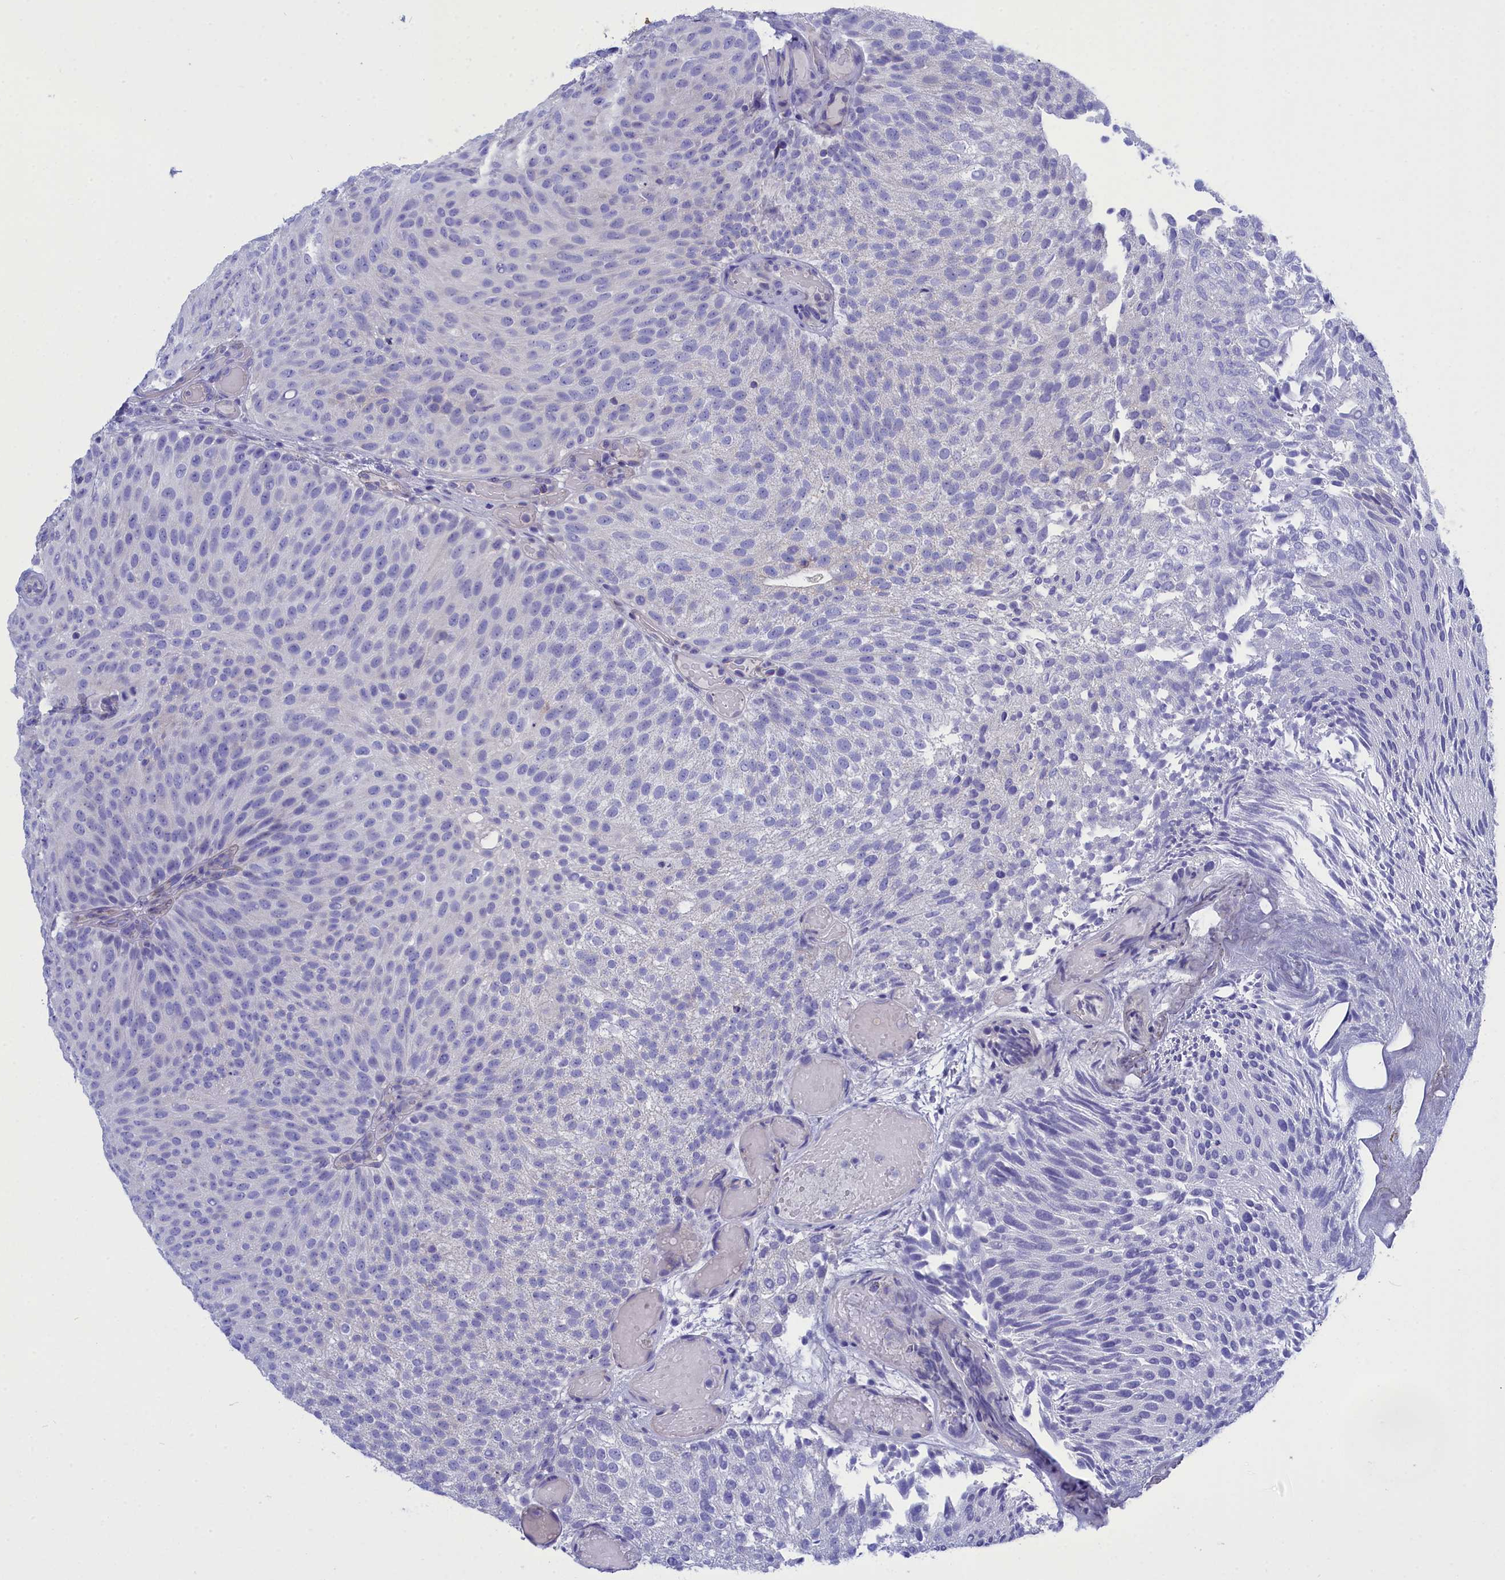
{"staining": {"intensity": "negative", "quantity": "none", "location": "none"}, "tissue": "urothelial cancer", "cell_type": "Tumor cells", "image_type": "cancer", "snomed": [{"axis": "morphology", "description": "Urothelial carcinoma, Low grade"}, {"axis": "topography", "description": "Urinary bladder"}], "caption": "IHC of human urothelial cancer demonstrates no staining in tumor cells.", "gene": "CCRL2", "patient": {"sex": "male", "age": 78}}